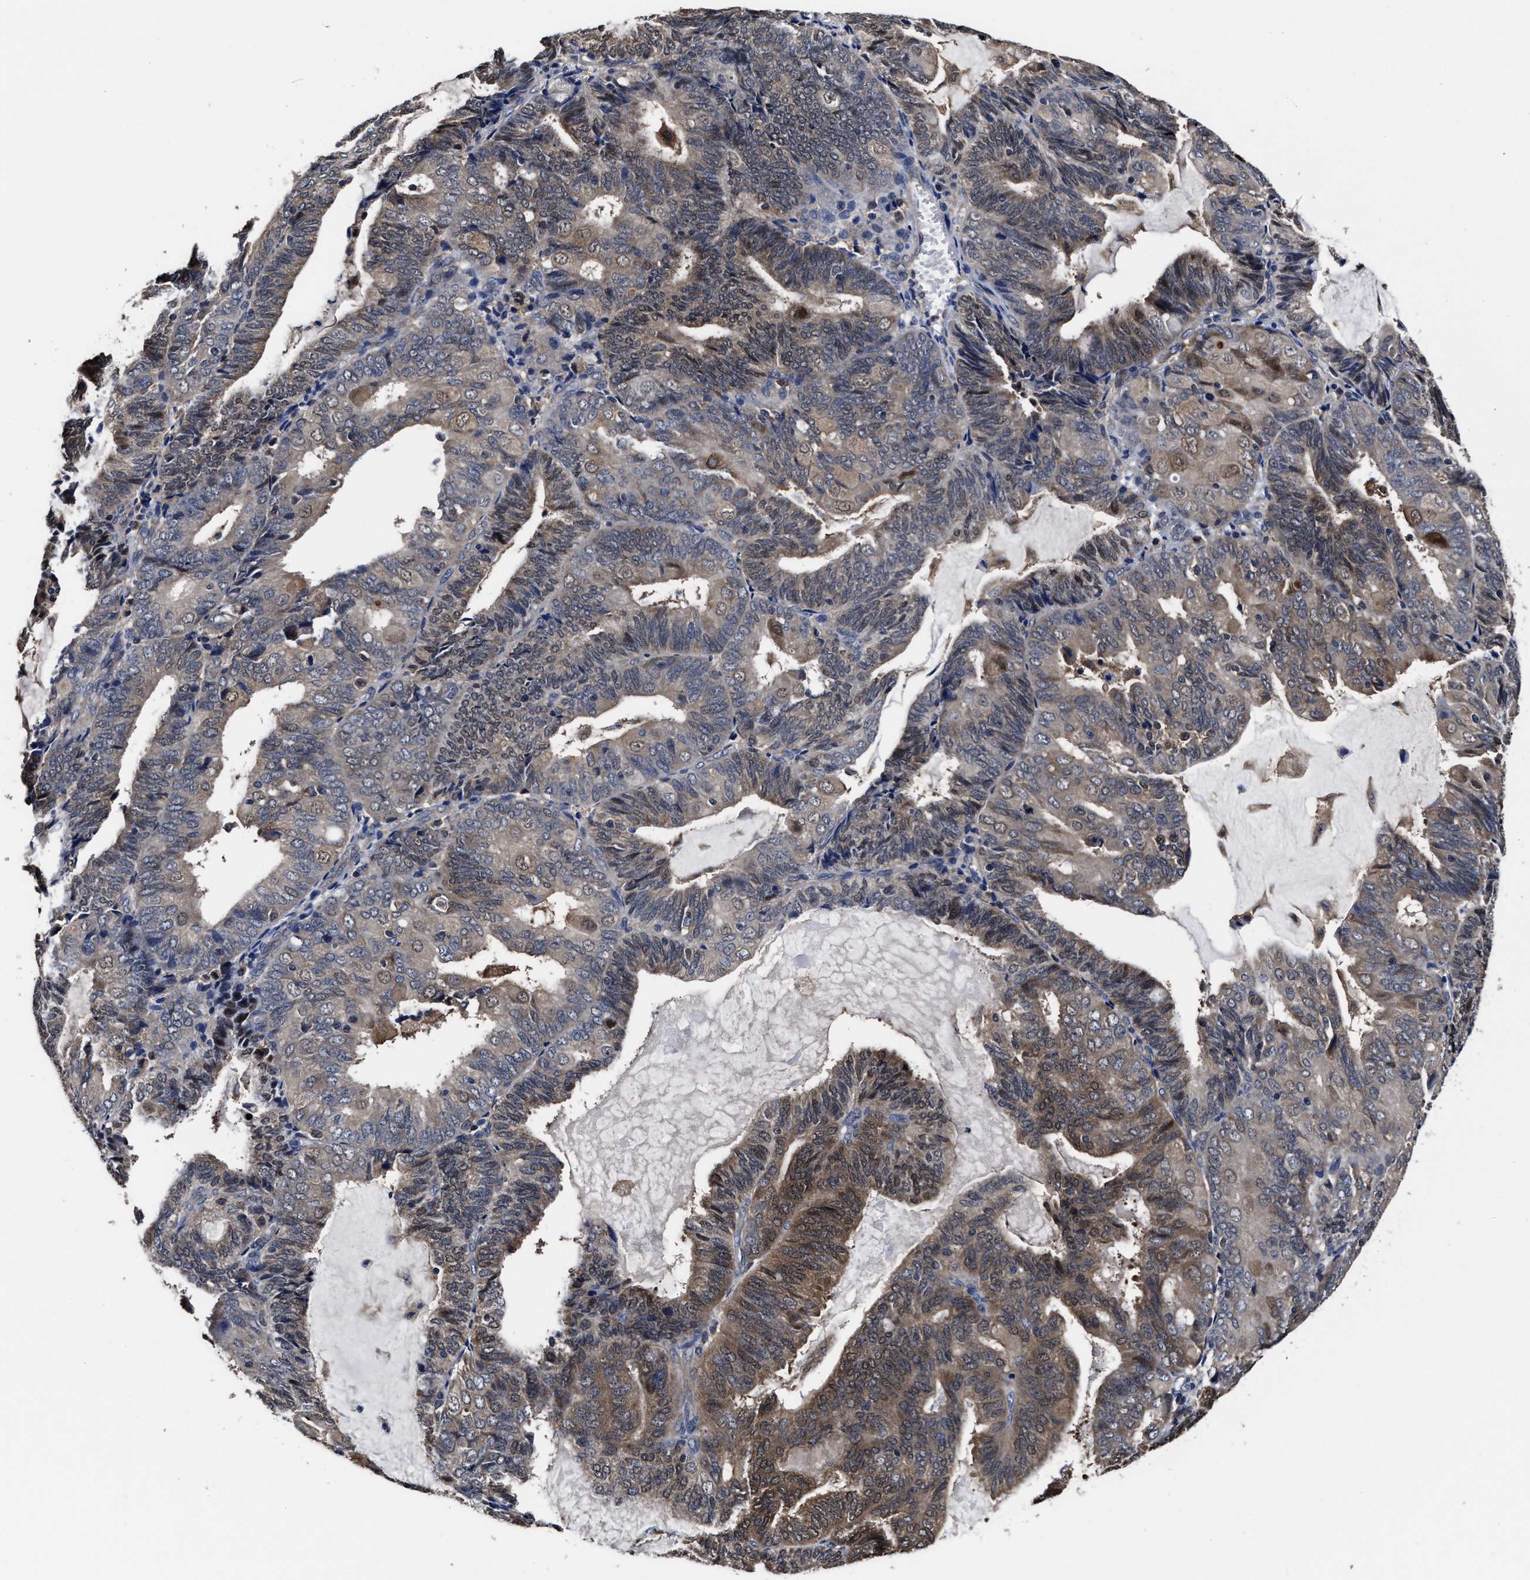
{"staining": {"intensity": "moderate", "quantity": "25%-75%", "location": "cytoplasmic/membranous"}, "tissue": "endometrial cancer", "cell_type": "Tumor cells", "image_type": "cancer", "snomed": [{"axis": "morphology", "description": "Adenocarcinoma, NOS"}, {"axis": "topography", "description": "Endometrium"}], "caption": "The image shows immunohistochemical staining of adenocarcinoma (endometrial). There is moderate cytoplasmic/membranous positivity is identified in approximately 25%-75% of tumor cells.", "gene": "SOCS5", "patient": {"sex": "female", "age": 81}}